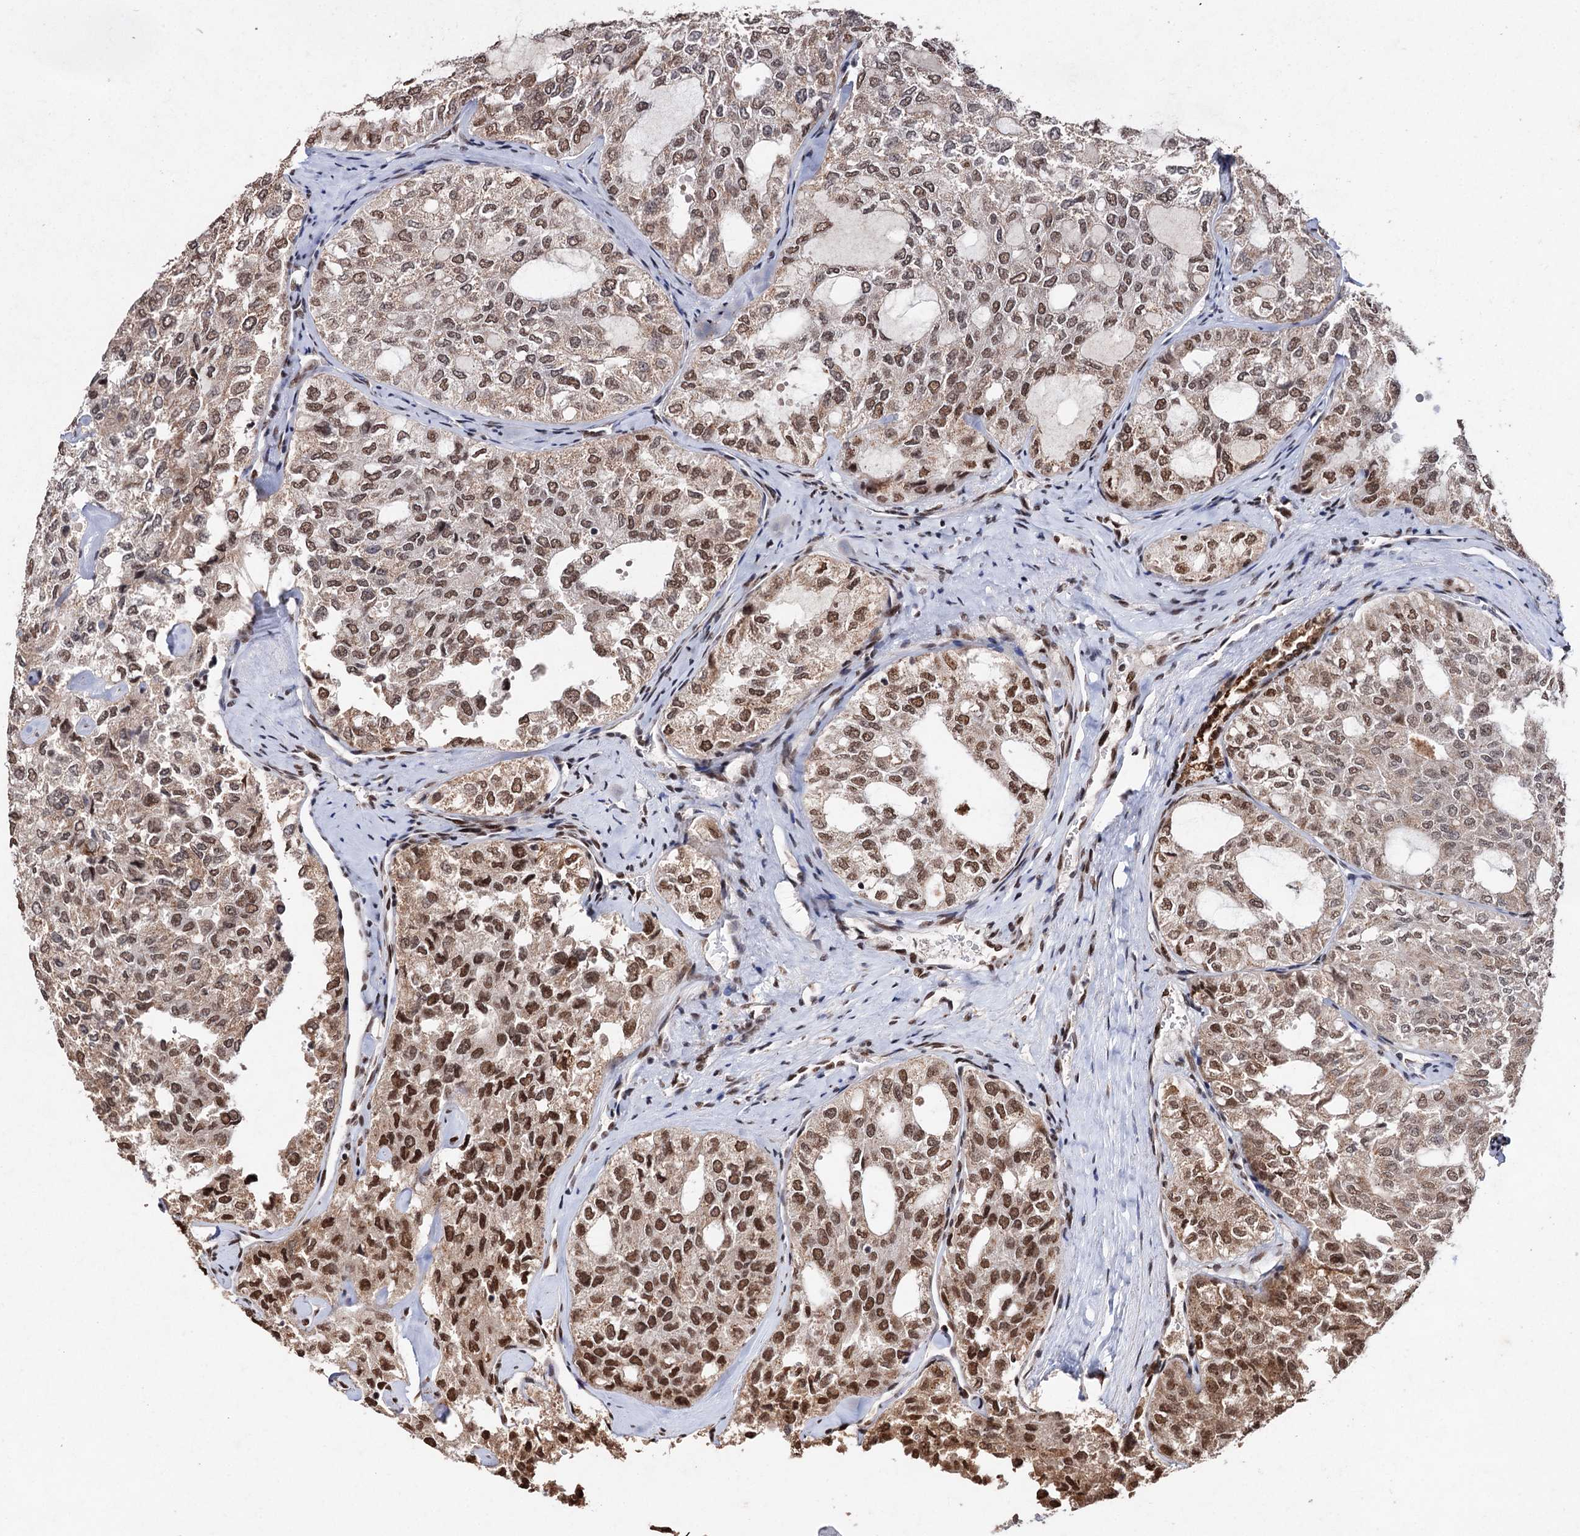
{"staining": {"intensity": "moderate", "quantity": ">75%", "location": "cytoplasmic/membranous,nuclear"}, "tissue": "thyroid cancer", "cell_type": "Tumor cells", "image_type": "cancer", "snomed": [{"axis": "morphology", "description": "Follicular adenoma carcinoma, NOS"}, {"axis": "topography", "description": "Thyroid gland"}], "caption": "High-magnification brightfield microscopy of thyroid cancer stained with DAB (brown) and counterstained with hematoxylin (blue). tumor cells exhibit moderate cytoplasmic/membranous and nuclear expression is identified in approximately>75% of cells.", "gene": "MATR3", "patient": {"sex": "male", "age": 75}}